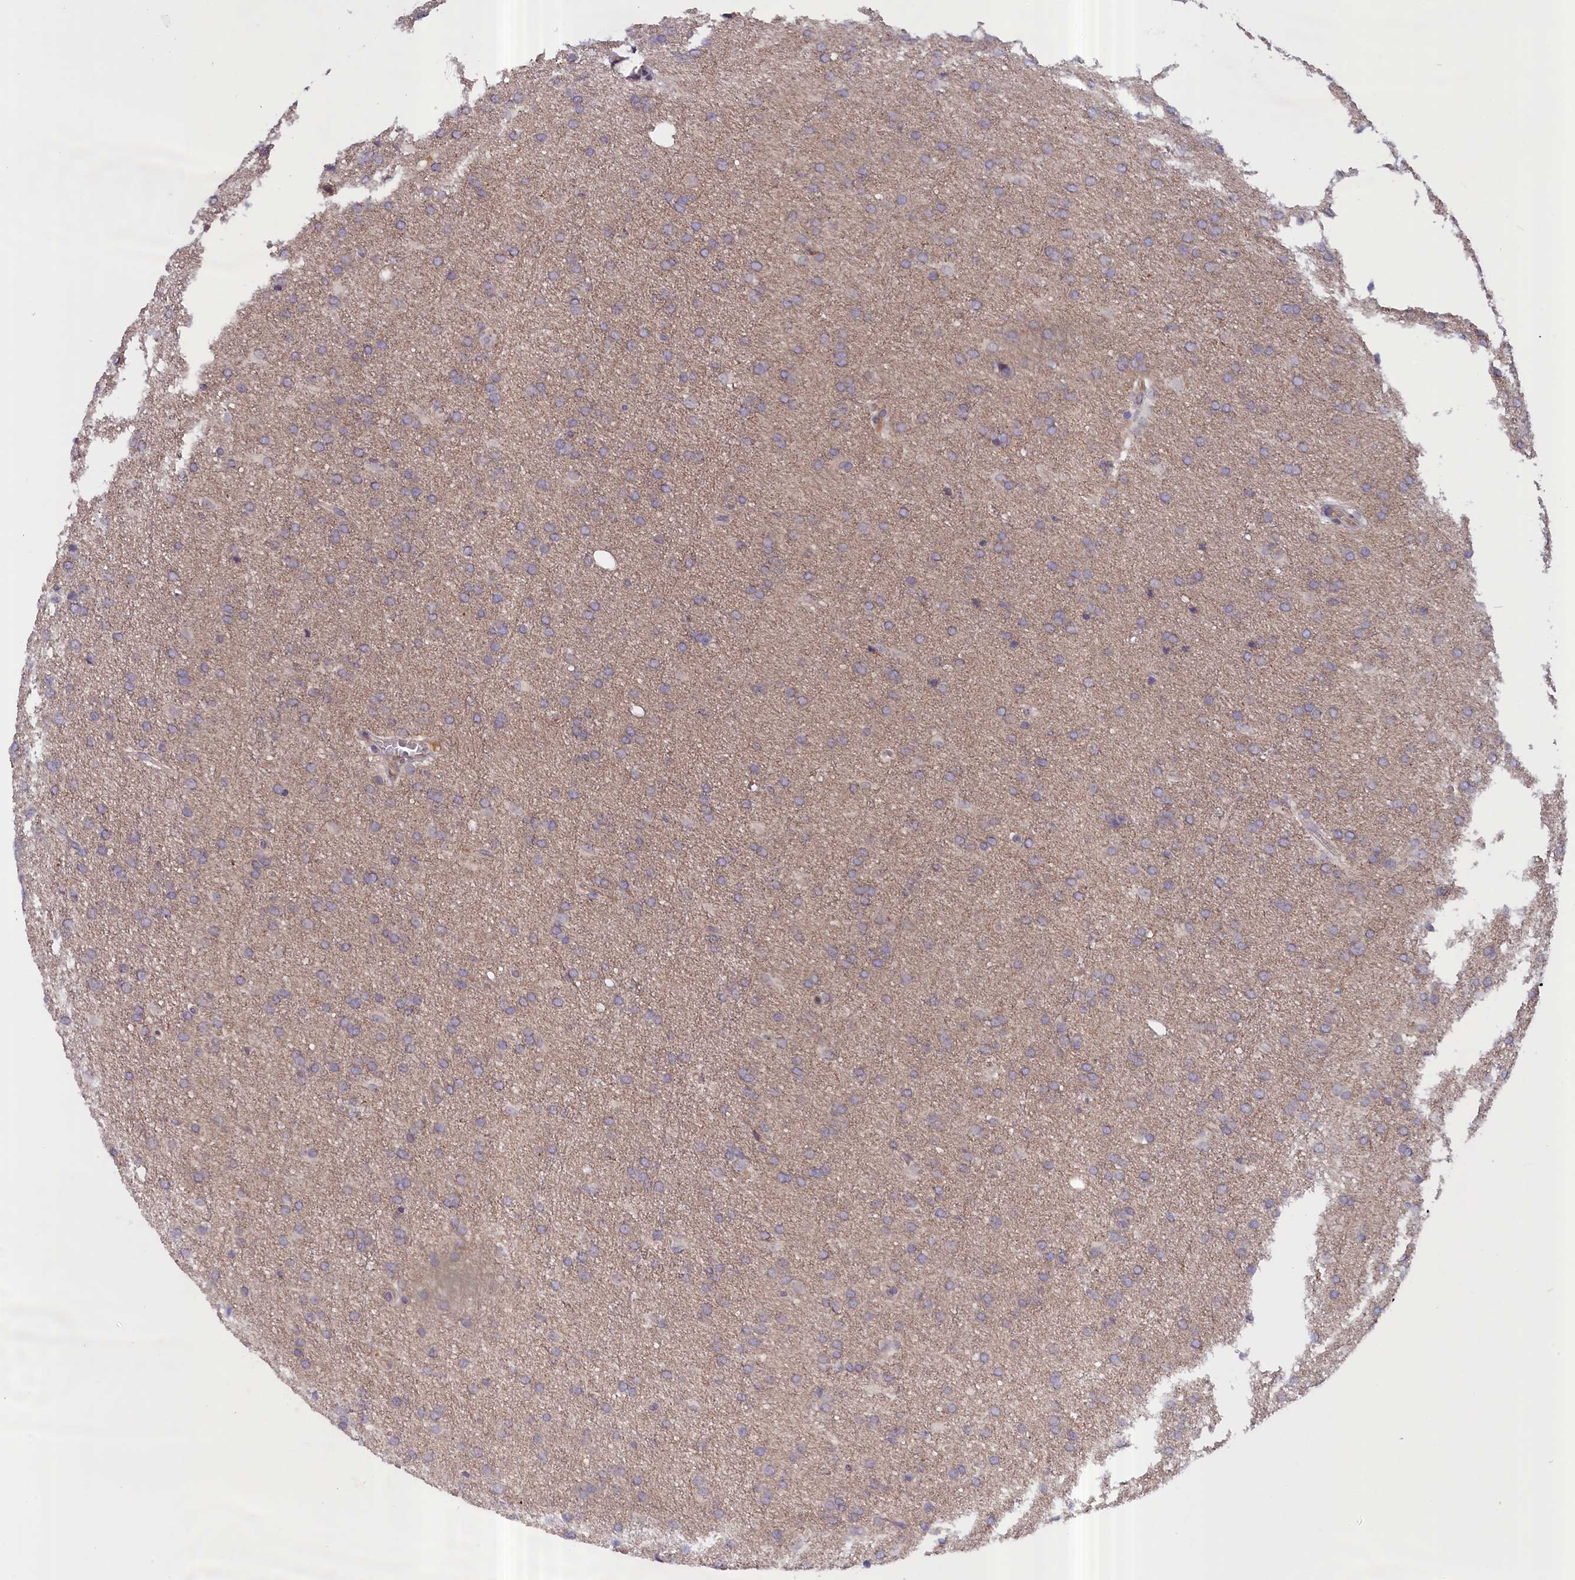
{"staining": {"intensity": "weak", "quantity": ">75%", "location": "cytoplasmic/membranous"}, "tissue": "glioma", "cell_type": "Tumor cells", "image_type": "cancer", "snomed": [{"axis": "morphology", "description": "Glioma, malignant, Low grade"}, {"axis": "topography", "description": "Brain"}], "caption": "DAB immunohistochemical staining of human glioma shows weak cytoplasmic/membranous protein positivity in approximately >75% of tumor cells. Using DAB (3,3'-diaminobenzidine) (brown) and hematoxylin (blue) stains, captured at high magnification using brightfield microscopy.", "gene": "IGFALS", "patient": {"sex": "female", "age": 32}}